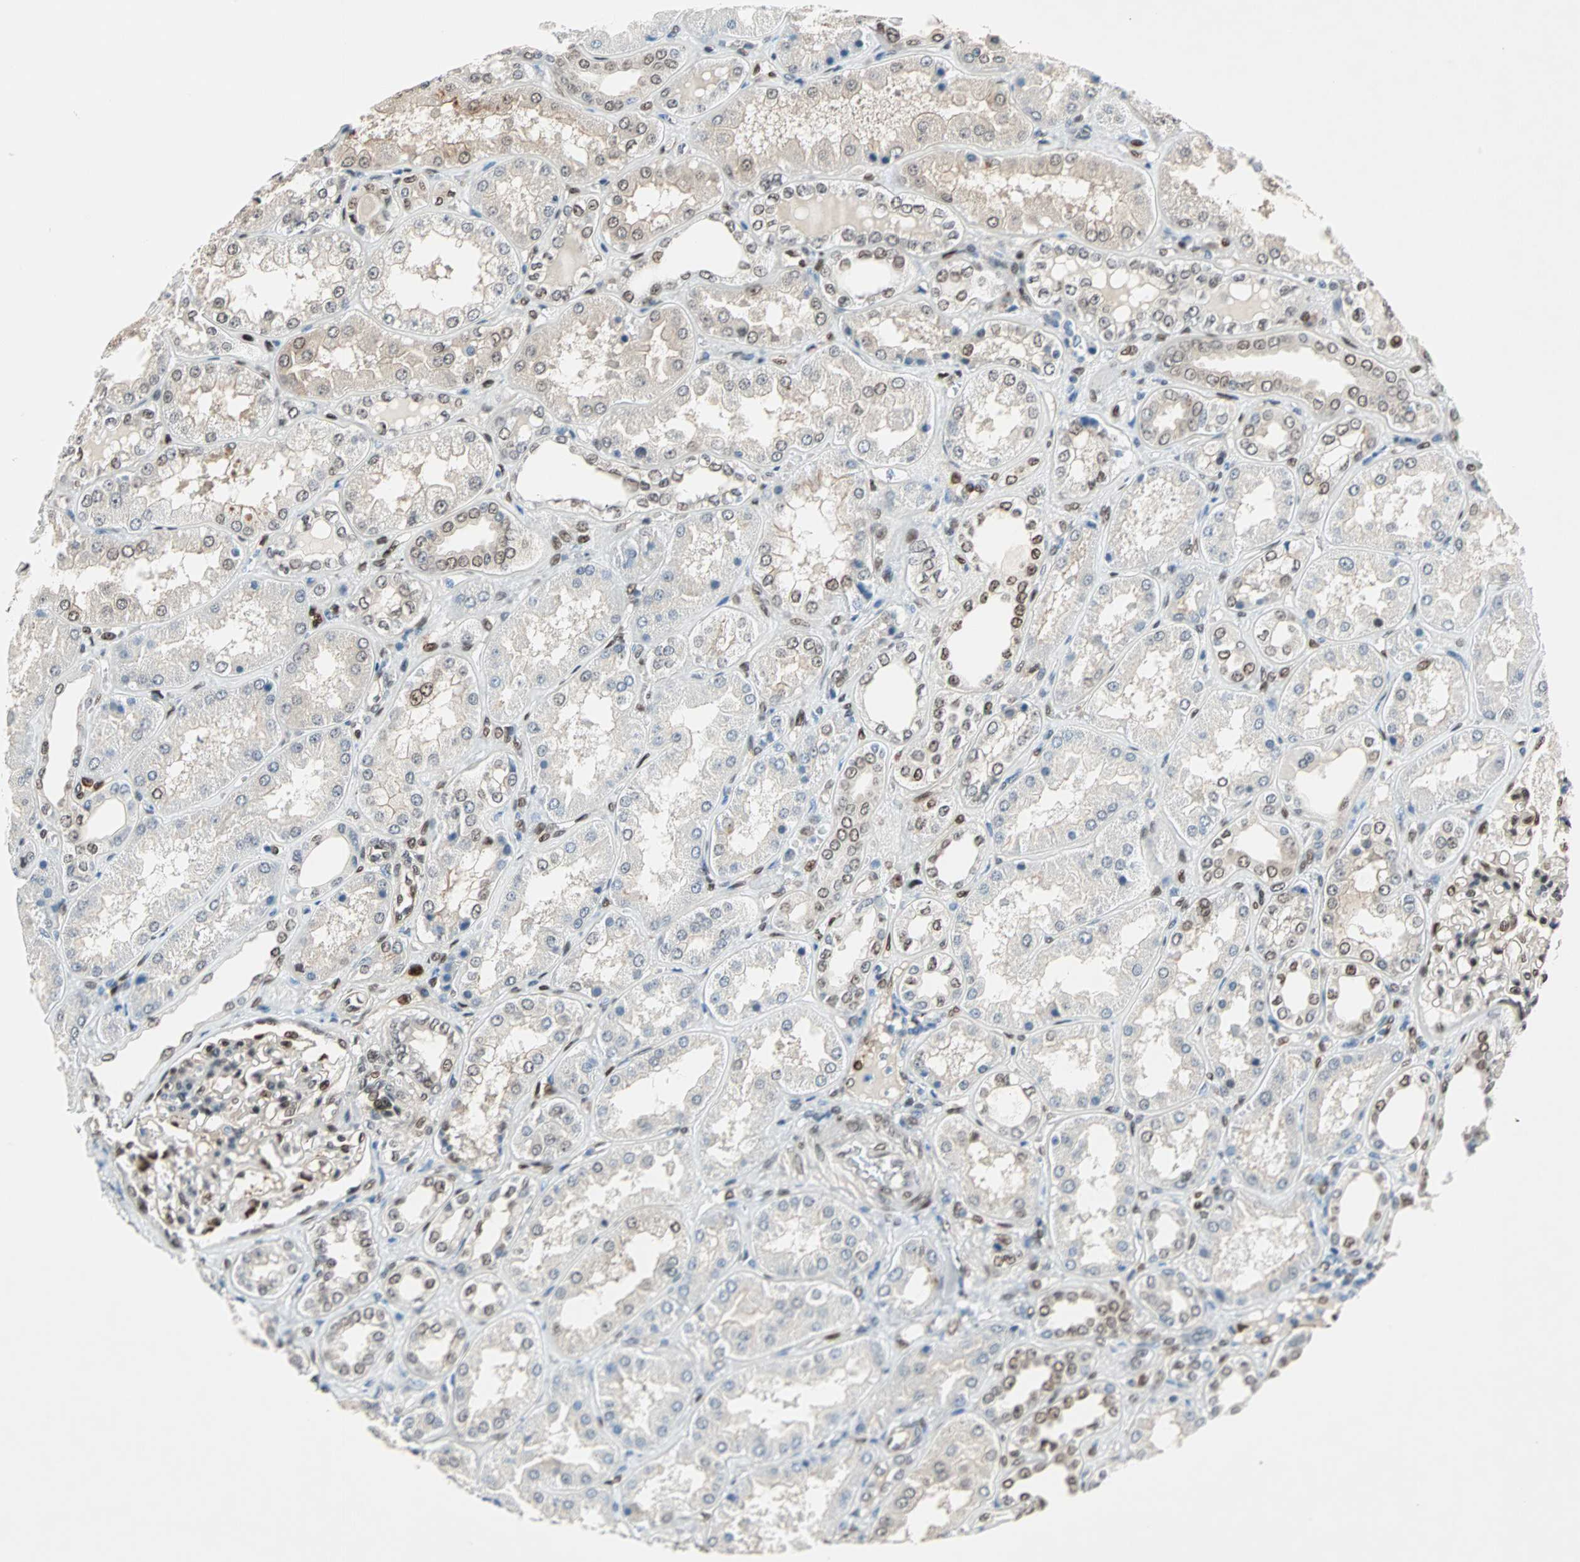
{"staining": {"intensity": "strong", "quantity": ">75%", "location": "nuclear"}, "tissue": "kidney", "cell_type": "Cells in glomeruli", "image_type": "normal", "snomed": [{"axis": "morphology", "description": "Normal tissue, NOS"}, {"axis": "topography", "description": "Kidney"}], "caption": "Immunohistochemistry (IHC) of normal kidney reveals high levels of strong nuclear staining in about >75% of cells in glomeruli. The protein is stained brown, and the nuclei are stained in blue (DAB IHC with brightfield microscopy, high magnification).", "gene": "WWTR1", "patient": {"sex": "female", "age": 56}}